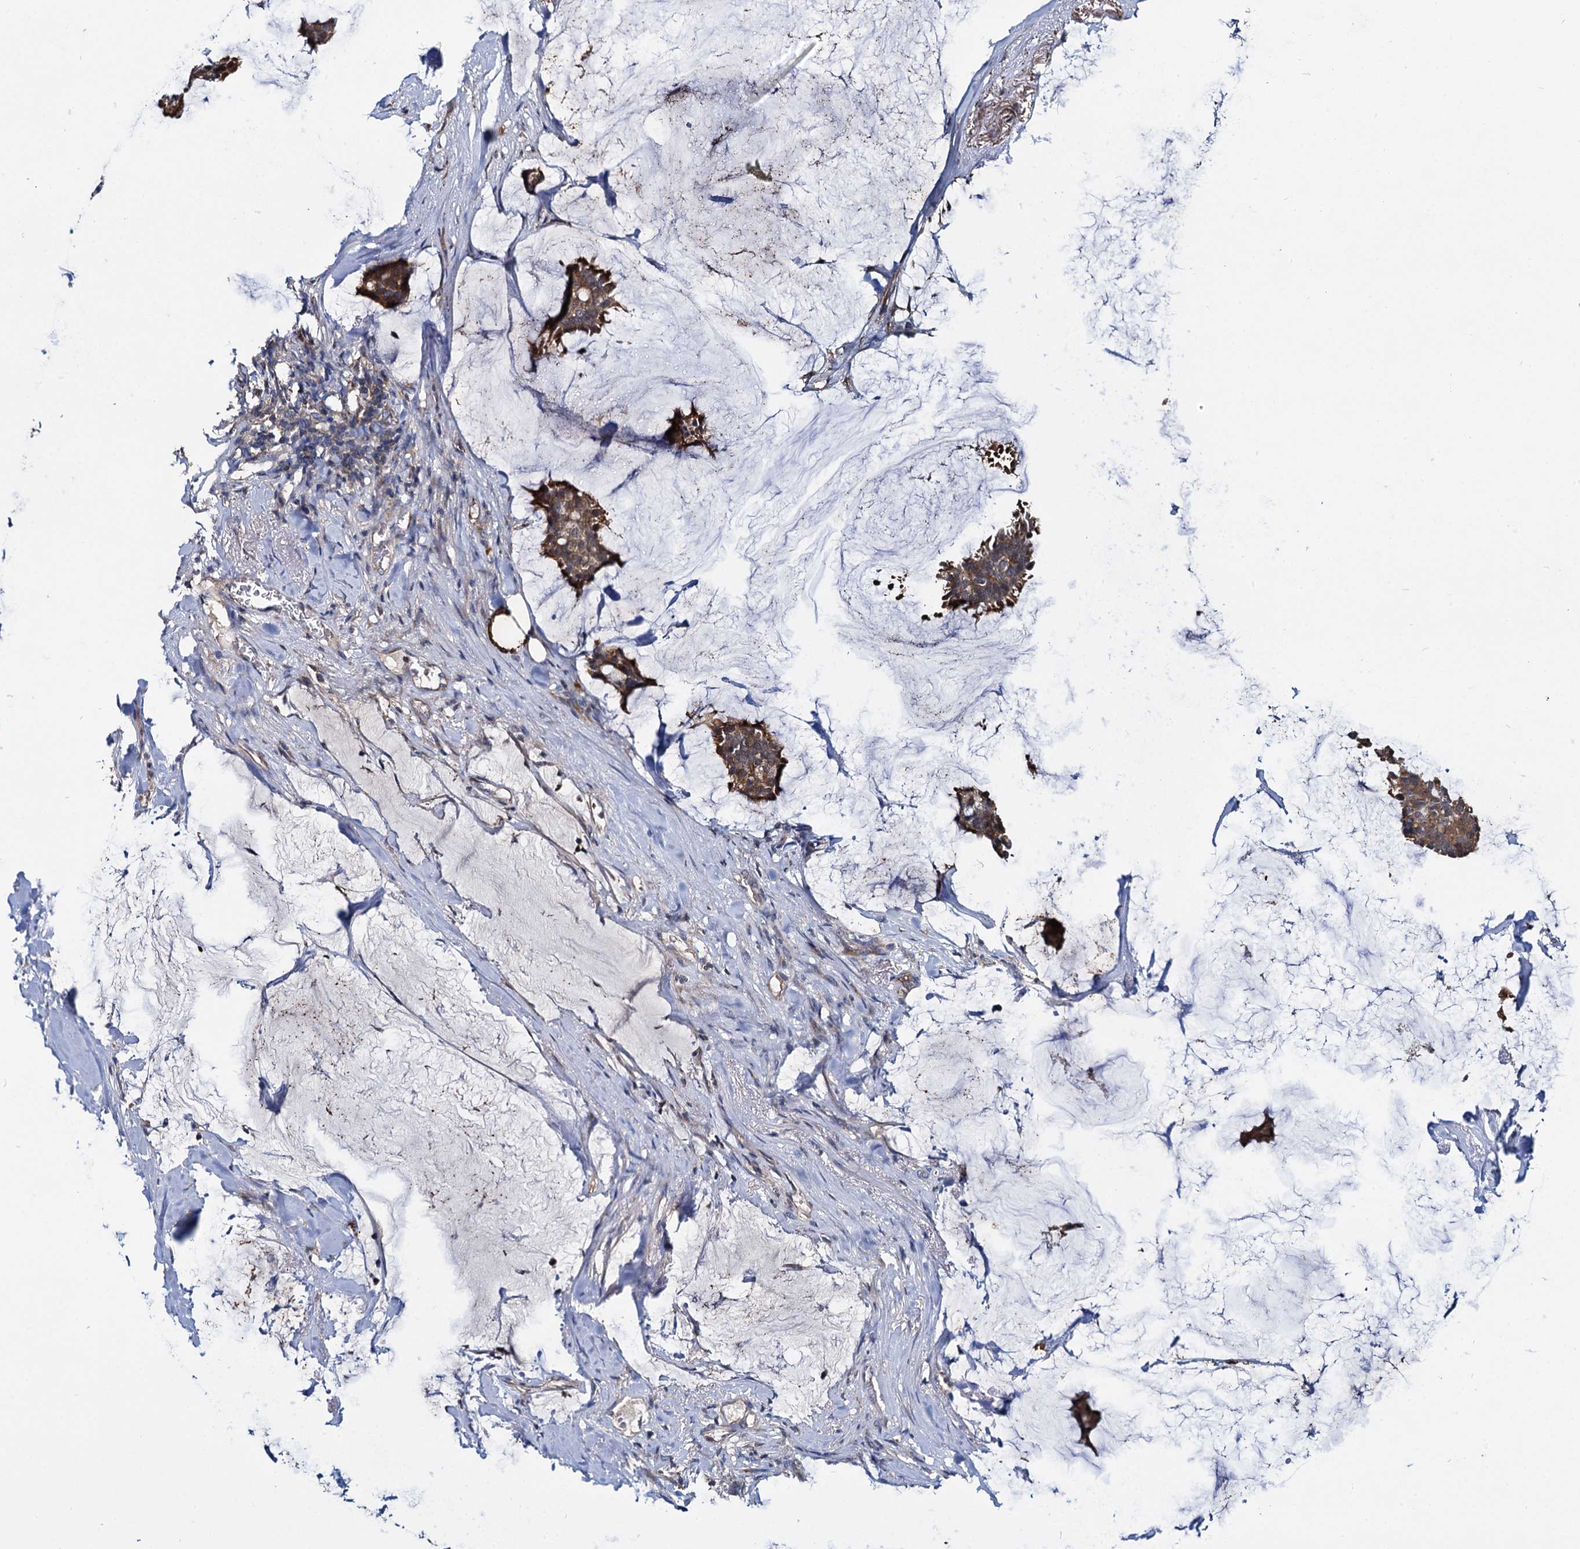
{"staining": {"intensity": "moderate", "quantity": ">75%", "location": "cytoplasmic/membranous"}, "tissue": "breast cancer", "cell_type": "Tumor cells", "image_type": "cancer", "snomed": [{"axis": "morphology", "description": "Duct carcinoma"}, {"axis": "topography", "description": "Breast"}], "caption": "This is a histology image of immunohistochemistry (IHC) staining of breast intraductal carcinoma, which shows moderate staining in the cytoplasmic/membranous of tumor cells.", "gene": "CEP192", "patient": {"sex": "female", "age": 93}}